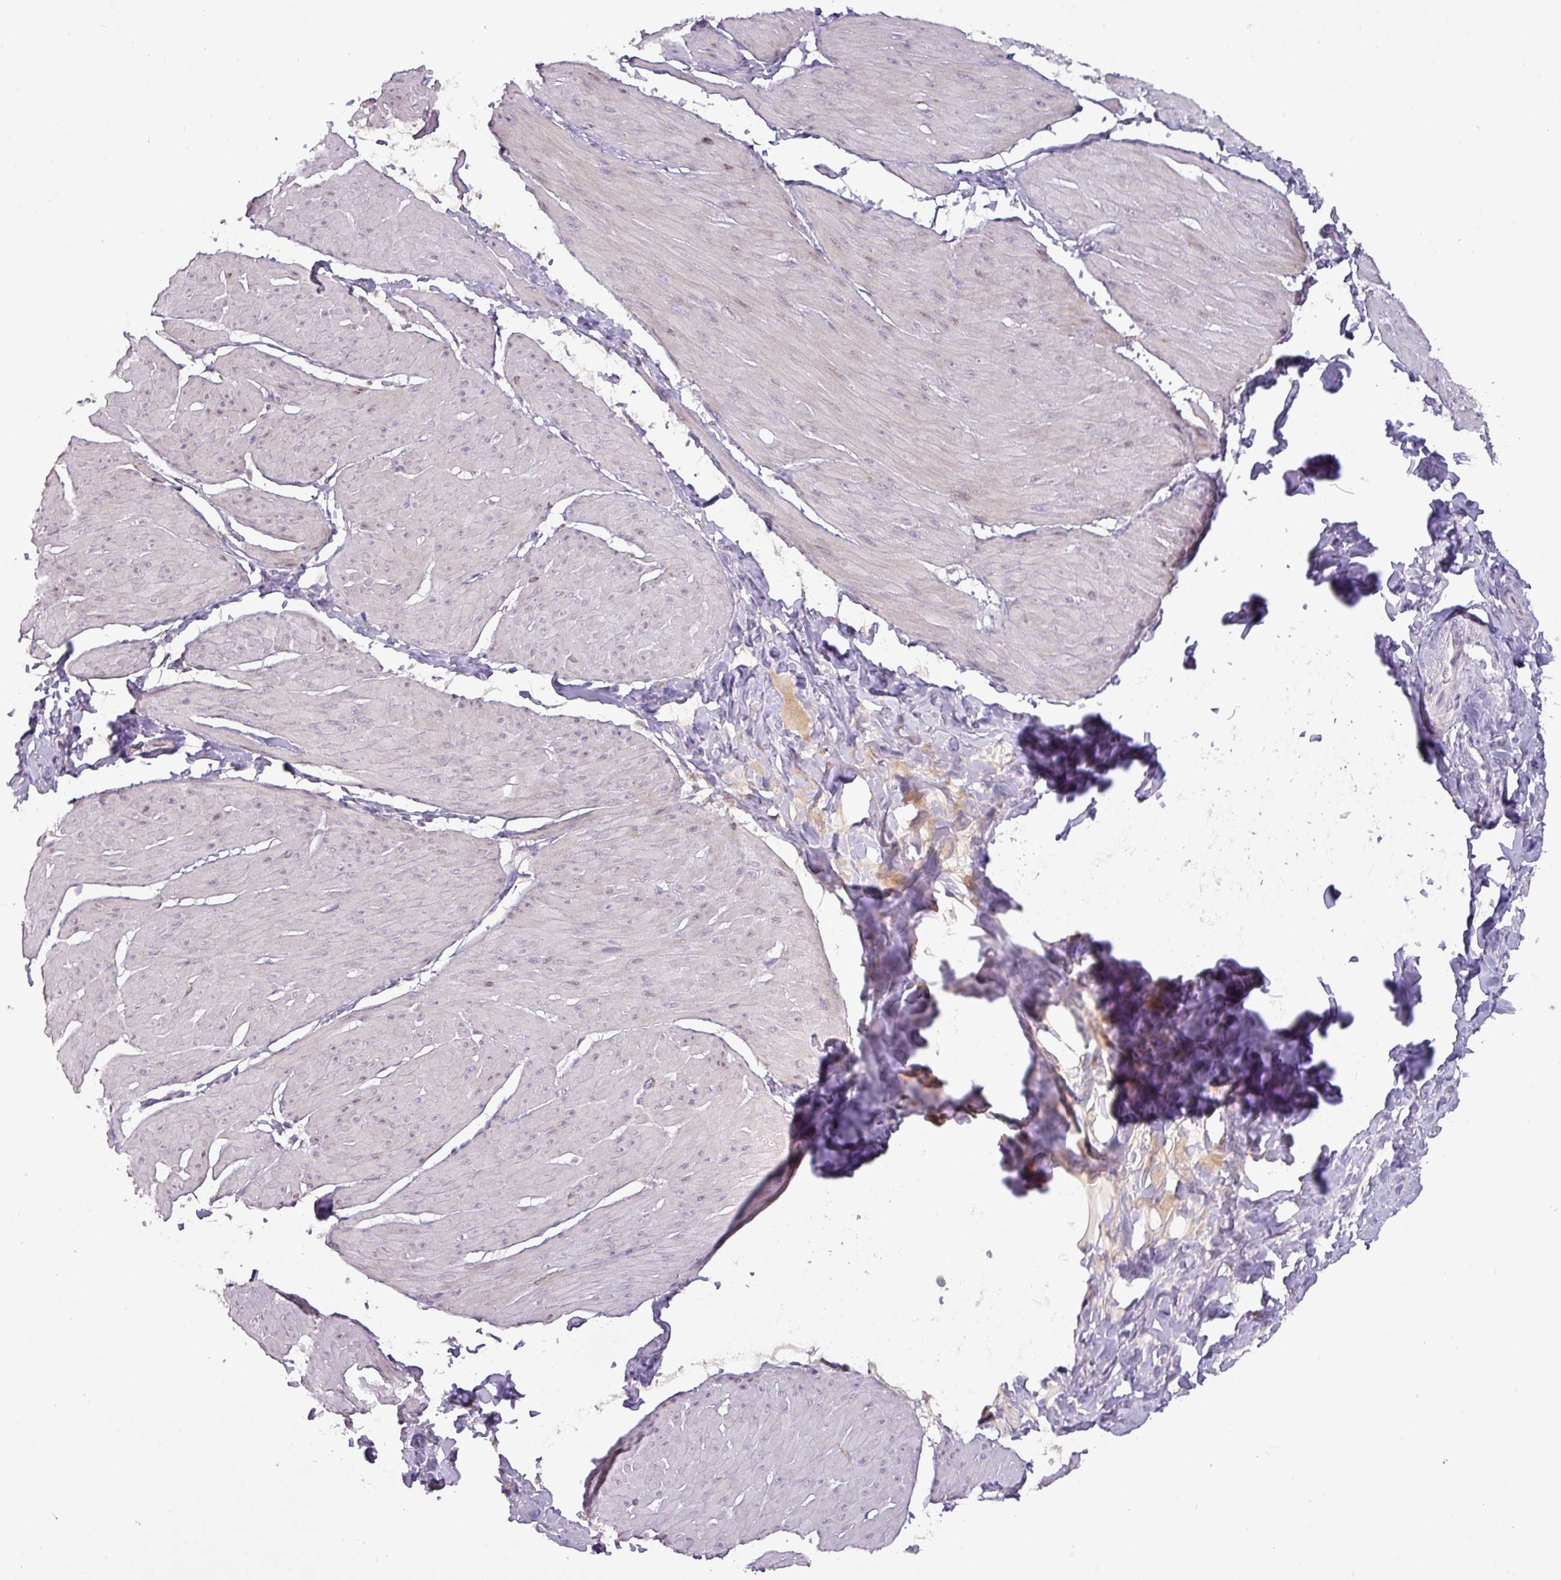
{"staining": {"intensity": "negative", "quantity": "none", "location": "none"}, "tissue": "smooth muscle", "cell_type": "Smooth muscle cells", "image_type": "normal", "snomed": [{"axis": "morphology", "description": "Urothelial carcinoma, High grade"}, {"axis": "topography", "description": "Urinary bladder"}], "caption": "Protein analysis of benign smooth muscle displays no significant staining in smooth muscle cells. The staining was performed using DAB (3,3'-diaminobenzidine) to visualize the protein expression in brown, while the nuclei were stained in blue with hematoxylin (Magnification: 20x).", "gene": "DRD5", "patient": {"sex": "male", "age": 46}}